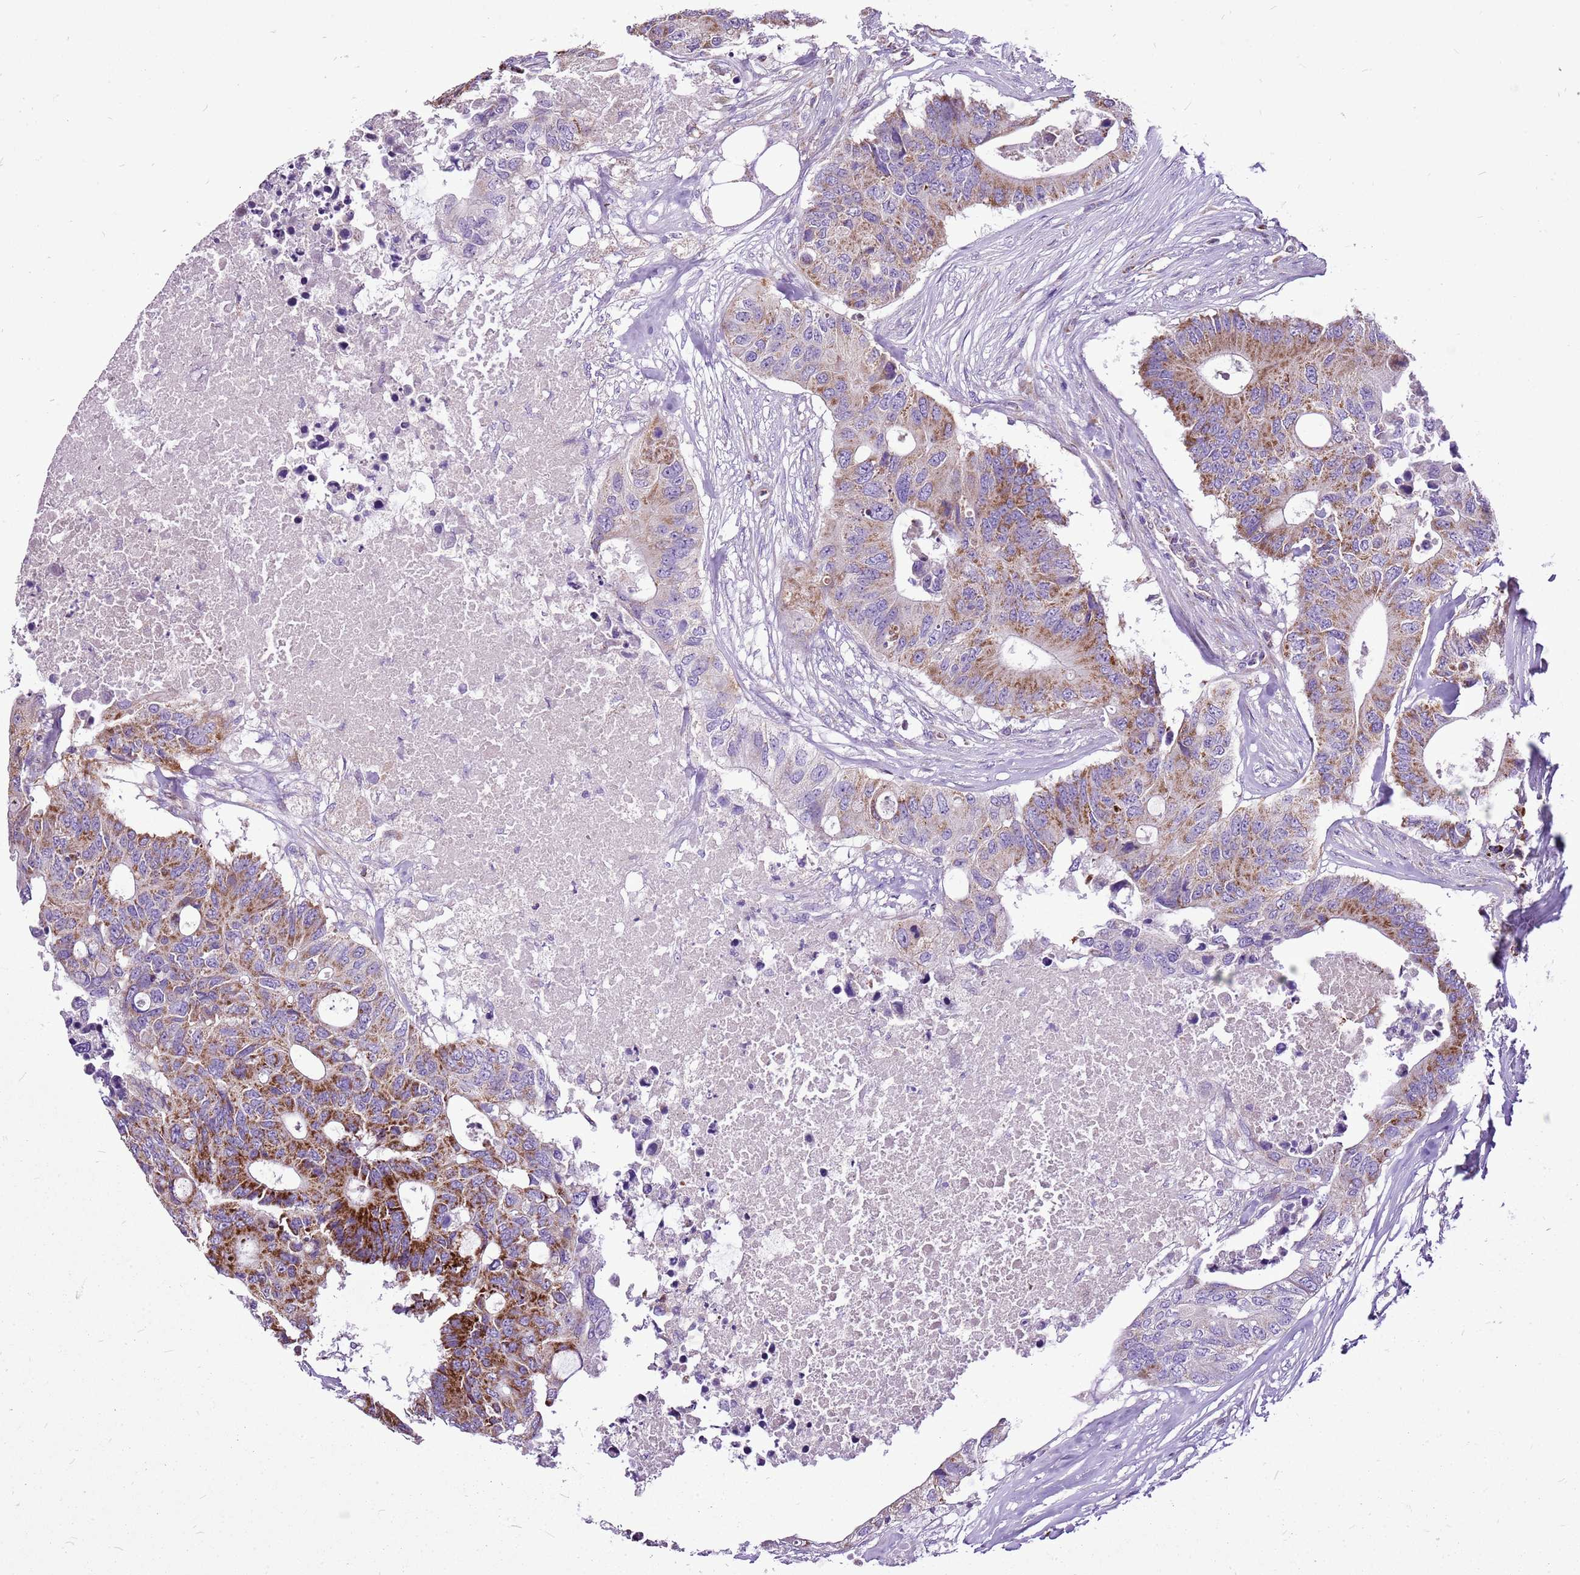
{"staining": {"intensity": "moderate", "quantity": ">75%", "location": "cytoplasmic/membranous"}, "tissue": "colorectal cancer", "cell_type": "Tumor cells", "image_type": "cancer", "snomed": [{"axis": "morphology", "description": "Adenocarcinoma, NOS"}, {"axis": "topography", "description": "Colon"}], "caption": "An image showing moderate cytoplasmic/membranous positivity in approximately >75% of tumor cells in colorectal adenocarcinoma, as visualized by brown immunohistochemical staining.", "gene": "GCDH", "patient": {"sex": "male", "age": 71}}